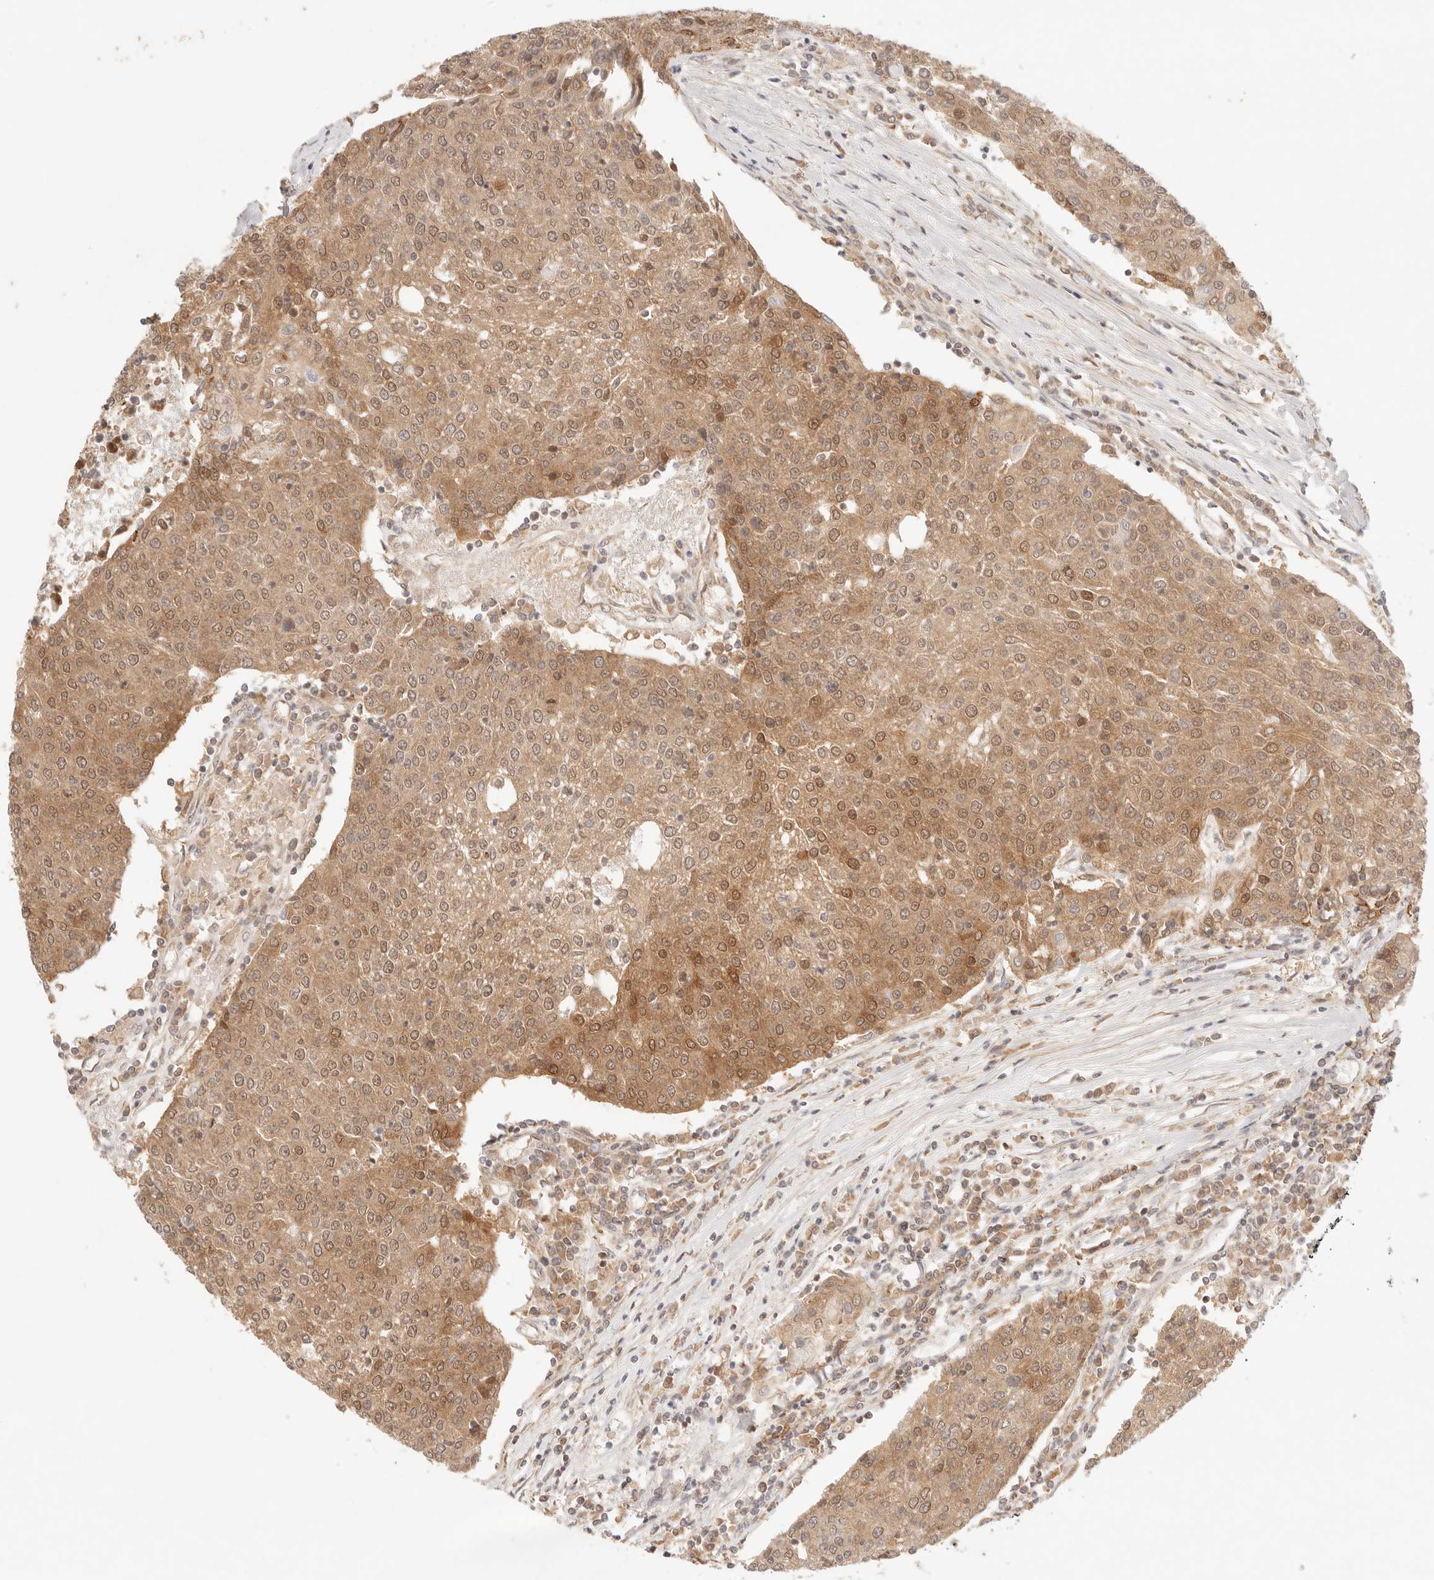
{"staining": {"intensity": "moderate", "quantity": ">75%", "location": "cytoplasmic/membranous"}, "tissue": "urothelial cancer", "cell_type": "Tumor cells", "image_type": "cancer", "snomed": [{"axis": "morphology", "description": "Urothelial carcinoma, High grade"}, {"axis": "topography", "description": "Urinary bladder"}], "caption": "Immunohistochemistry (IHC) (DAB) staining of urothelial carcinoma (high-grade) exhibits moderate cytoplasmic/membranous protein positivity in approximately >75% of tumor cells. (DAB = brown stain, brightfield microscopy at high magnification).", "gene": "COA6", "patient": {"sex": "female", "age": 85}}